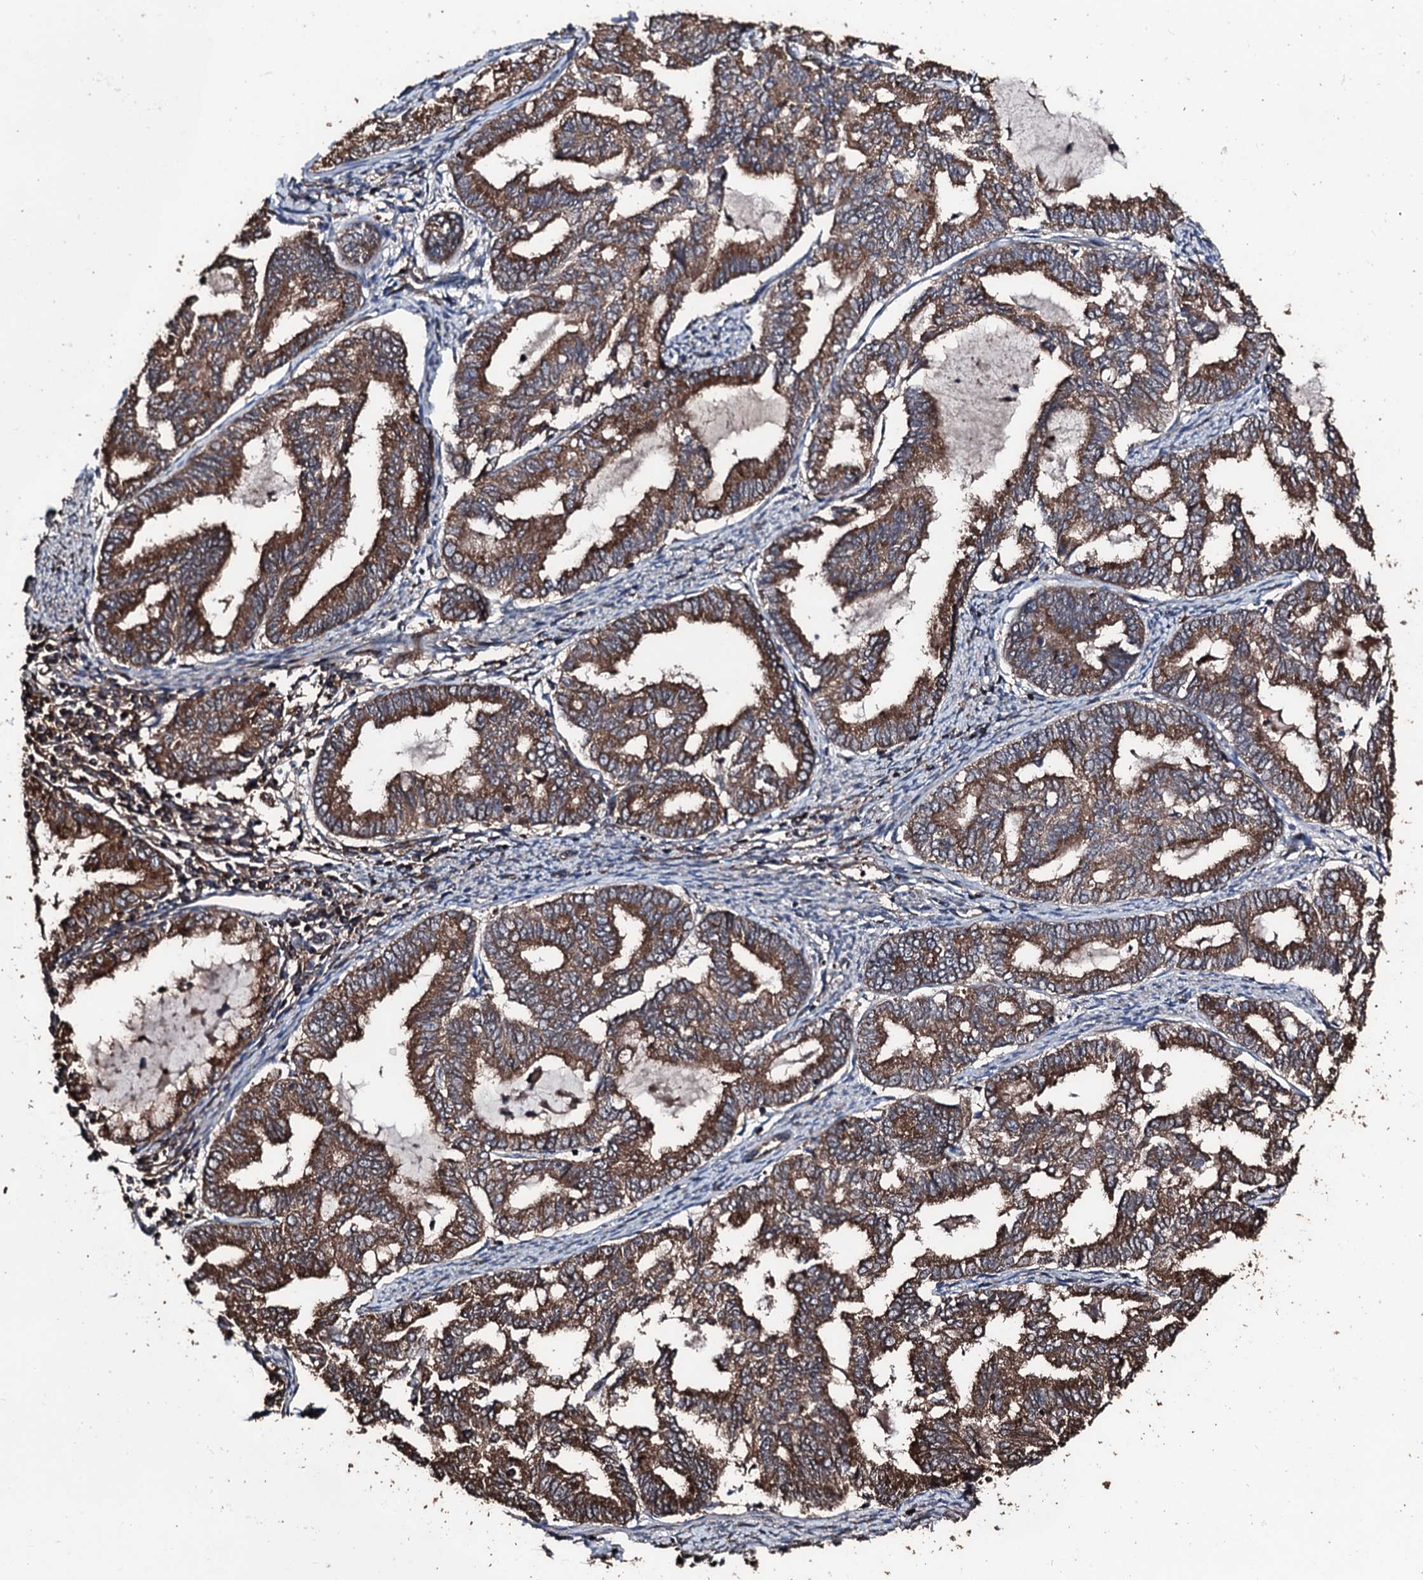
{"staining": {"intensity": "strong", "quantity": ">75%", "location": "cytoplasmic/membranous"}, "tissue": "endometrial cancer", "cell_type": "Tumor cells", "image_type": "cancer", "snomed": [{"axis": "morphology", "description": "Adenocarcinoma, NOS"}, {"axis": "topography", "description": "Endometrium"}], "caption": "A brown stain labels strong cytoplasmic/membranous staining of a protein in endometrial cancer (adenocarcinoma) tumor cells.", "gene": "KIF18A", "patient": {"sex": "female", "age": 79}}